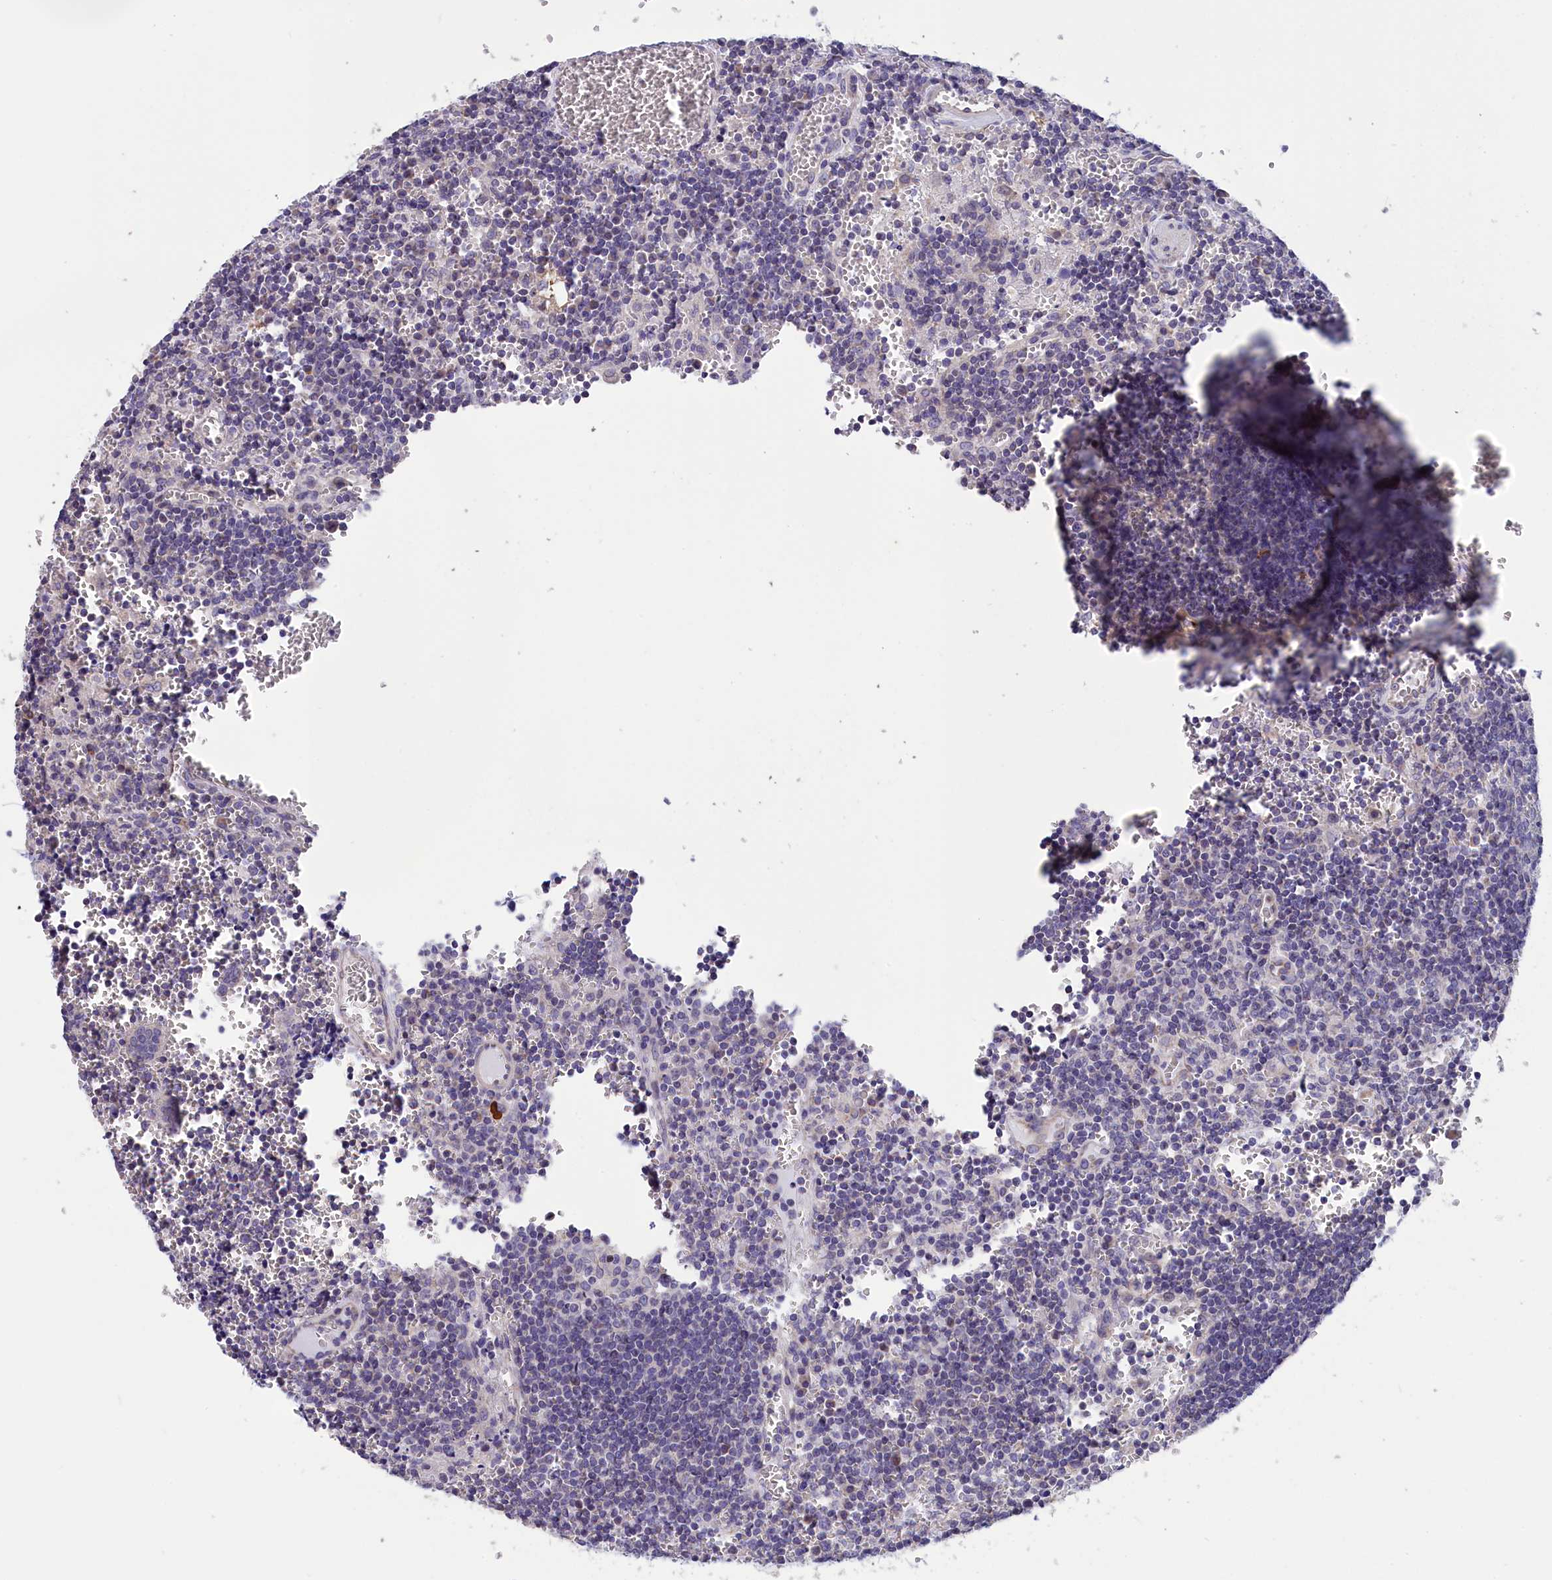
{"staining": {"intensity": "negative", "quantity": "none", "location": "none"}, "tissue": "lymph node", "cell_type": "Germinal center cells", "image_type": "normal", "snomed": [{"axis": "morphology", "description": "Normal tissue, NOS"}, {"axis": "topography", "description": "Lymph node"}], "caption": "This is a photomicrograph of immunohistochemistry staining of normal lymph node, which shows no positivity in germinal center cells.", "gene": "CYP2U1", "patient": {"sex": "female", "age": 73}}